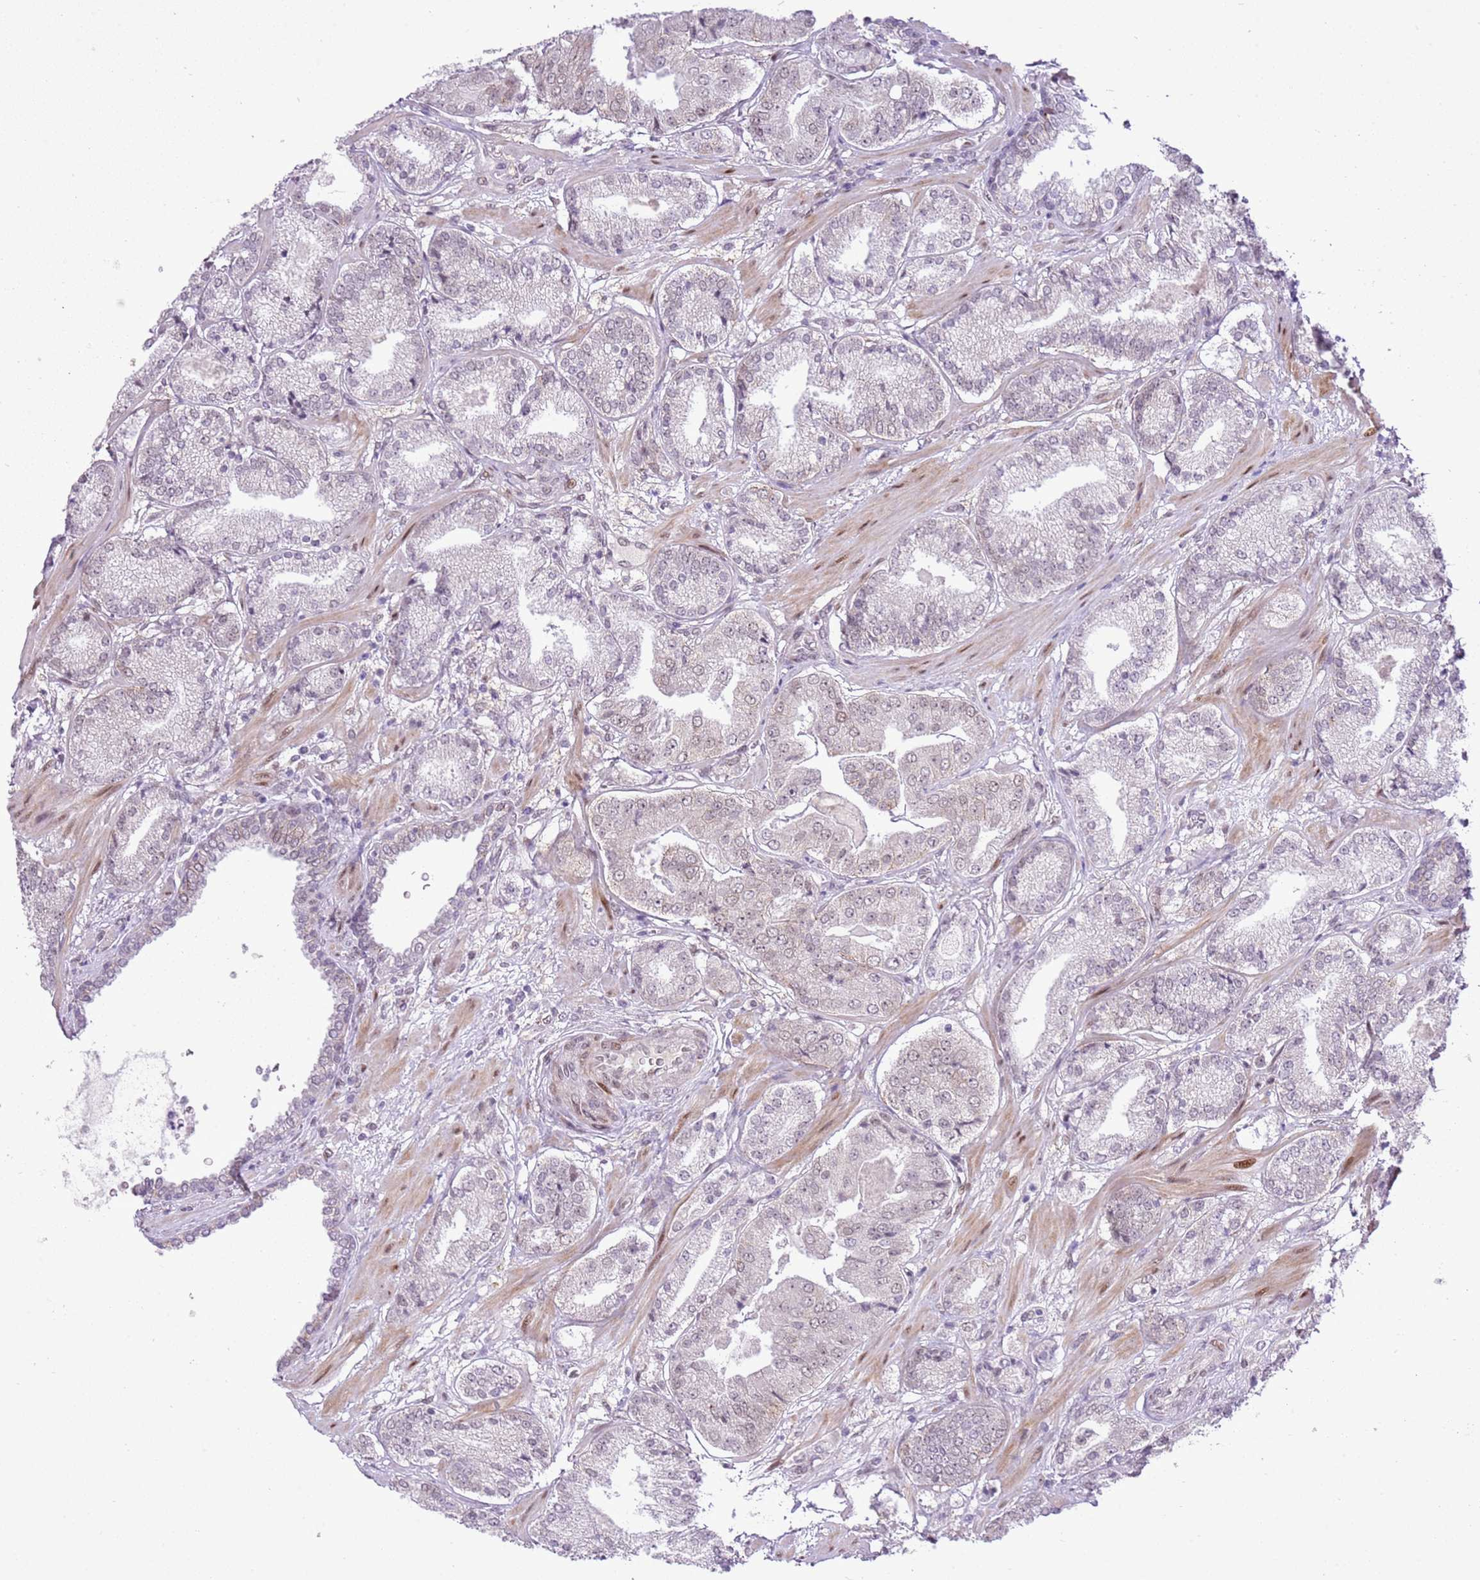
{"staining": {"intensity": "weak", "quantity": "<25%", "location": "nuclear"}, "tissue": "prostate cancer", "cell_type": "Tumor cells", "image_type": "cancer", "snomed": [{"axis": "morphology", "description": "Adenocarcinoma, High grade"}, {"axis": "topography", "description": "Prostate"}], "caption": "IHC of human prostate cancer displays no expression in tumor cells. Nuclei are stained in blue.", "gene": "NACC2", "patient": {"sex": "male", "age": 63}}